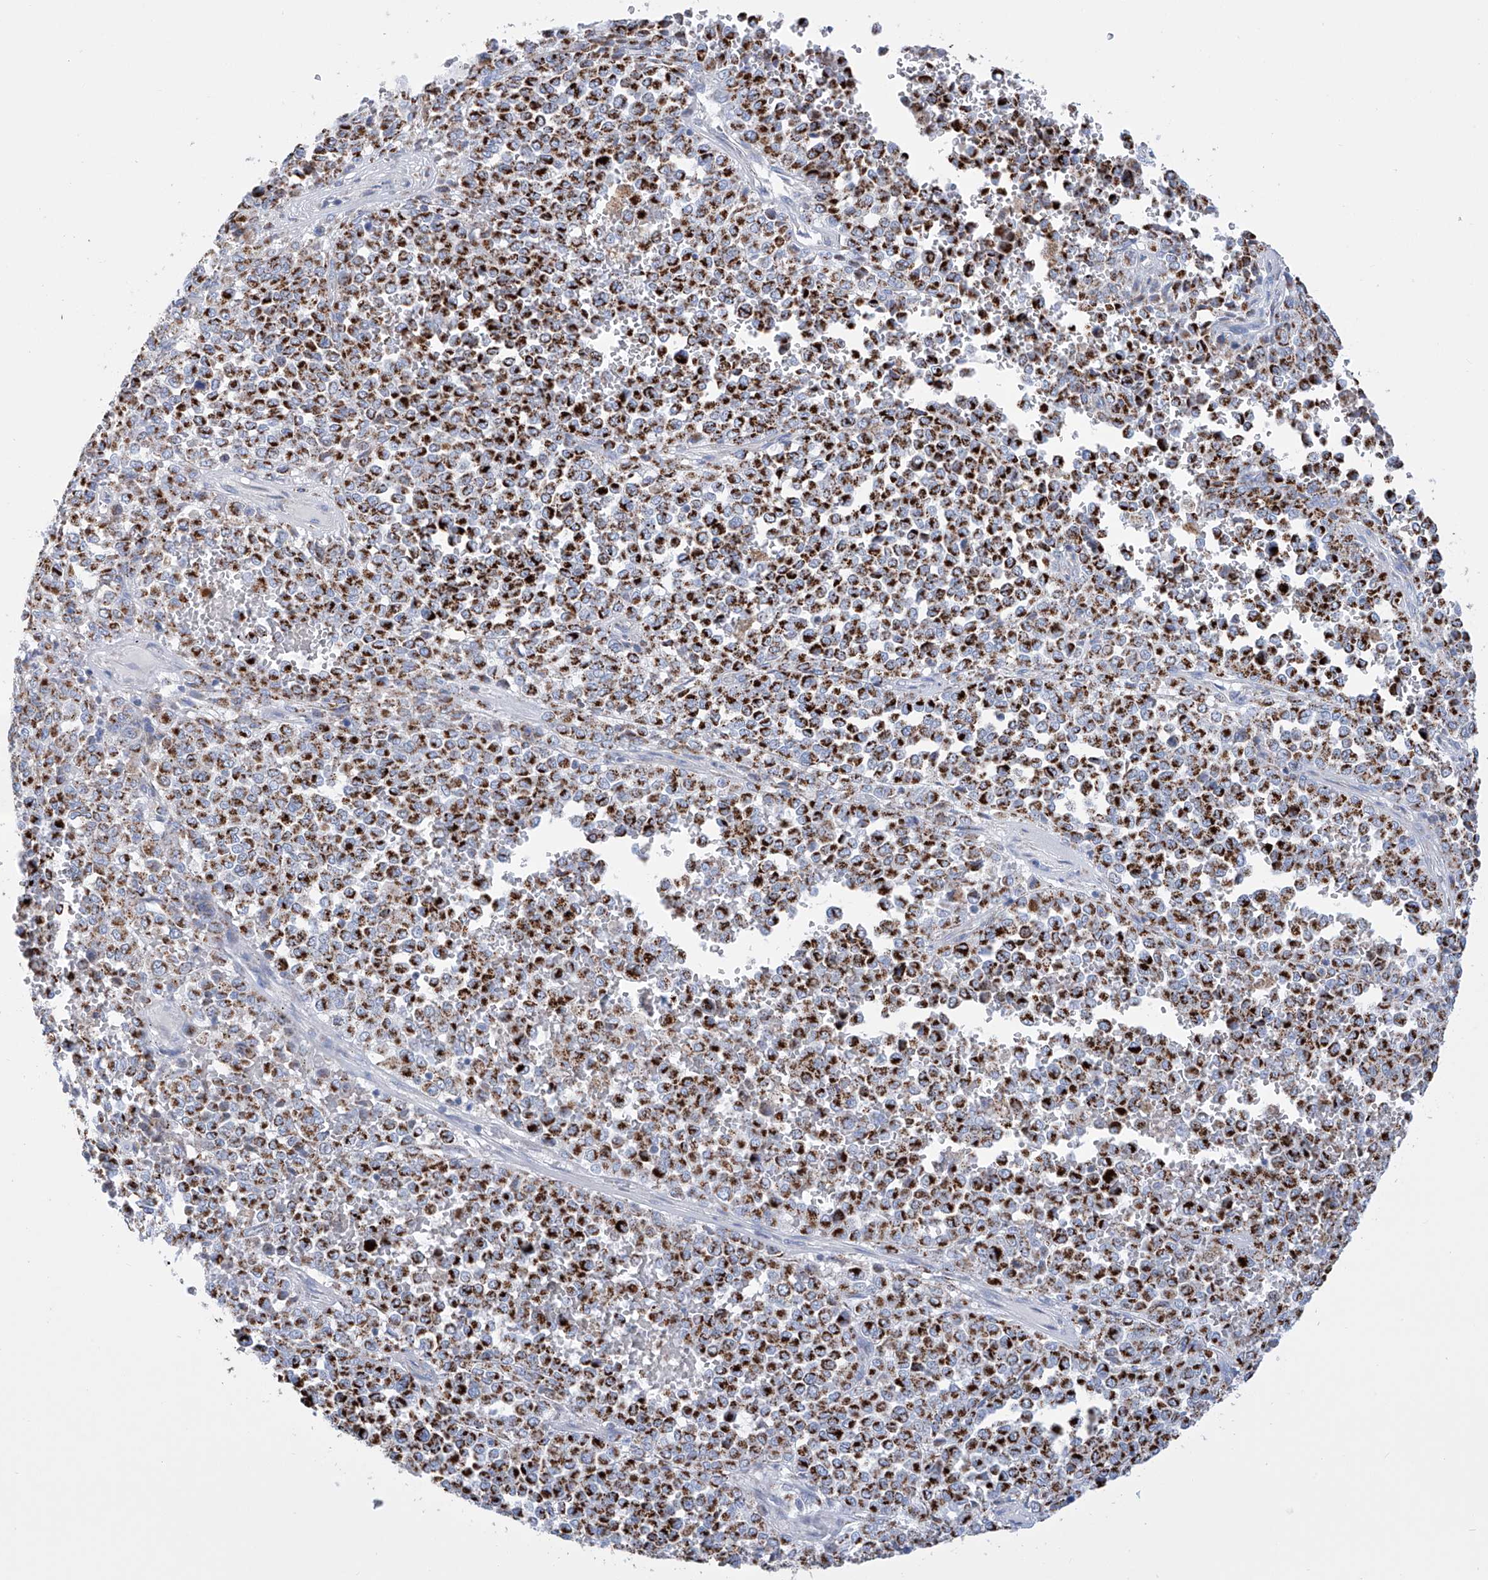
{"staining": {"intensity": "strong", "quantity": ">75%", "location": "cytoplasmic/membranous"}, "tissue": "melanoma", "cell_type": "Tumor cells", "image_type": "cancer", "snomed": [{"axis": "morphology", "description": "Malignant melanoma, Metastatic site"}, {"axis": "topography", "description": "Pancreas"}], "caption": "Brown immunohistochemical staining in melanoma shows strong cytoplasmic/membranous expression in about >75% of tumor cells. The staining was performed using DAB (3,3'-diaminobenzidine) to visualize the protein expression in brown, while the nuclei were stained in blue with hematoxylin (Magnification: 20x).", "gene": "ALDH6A1", "patient": {"sex": "female", "age": 30}}